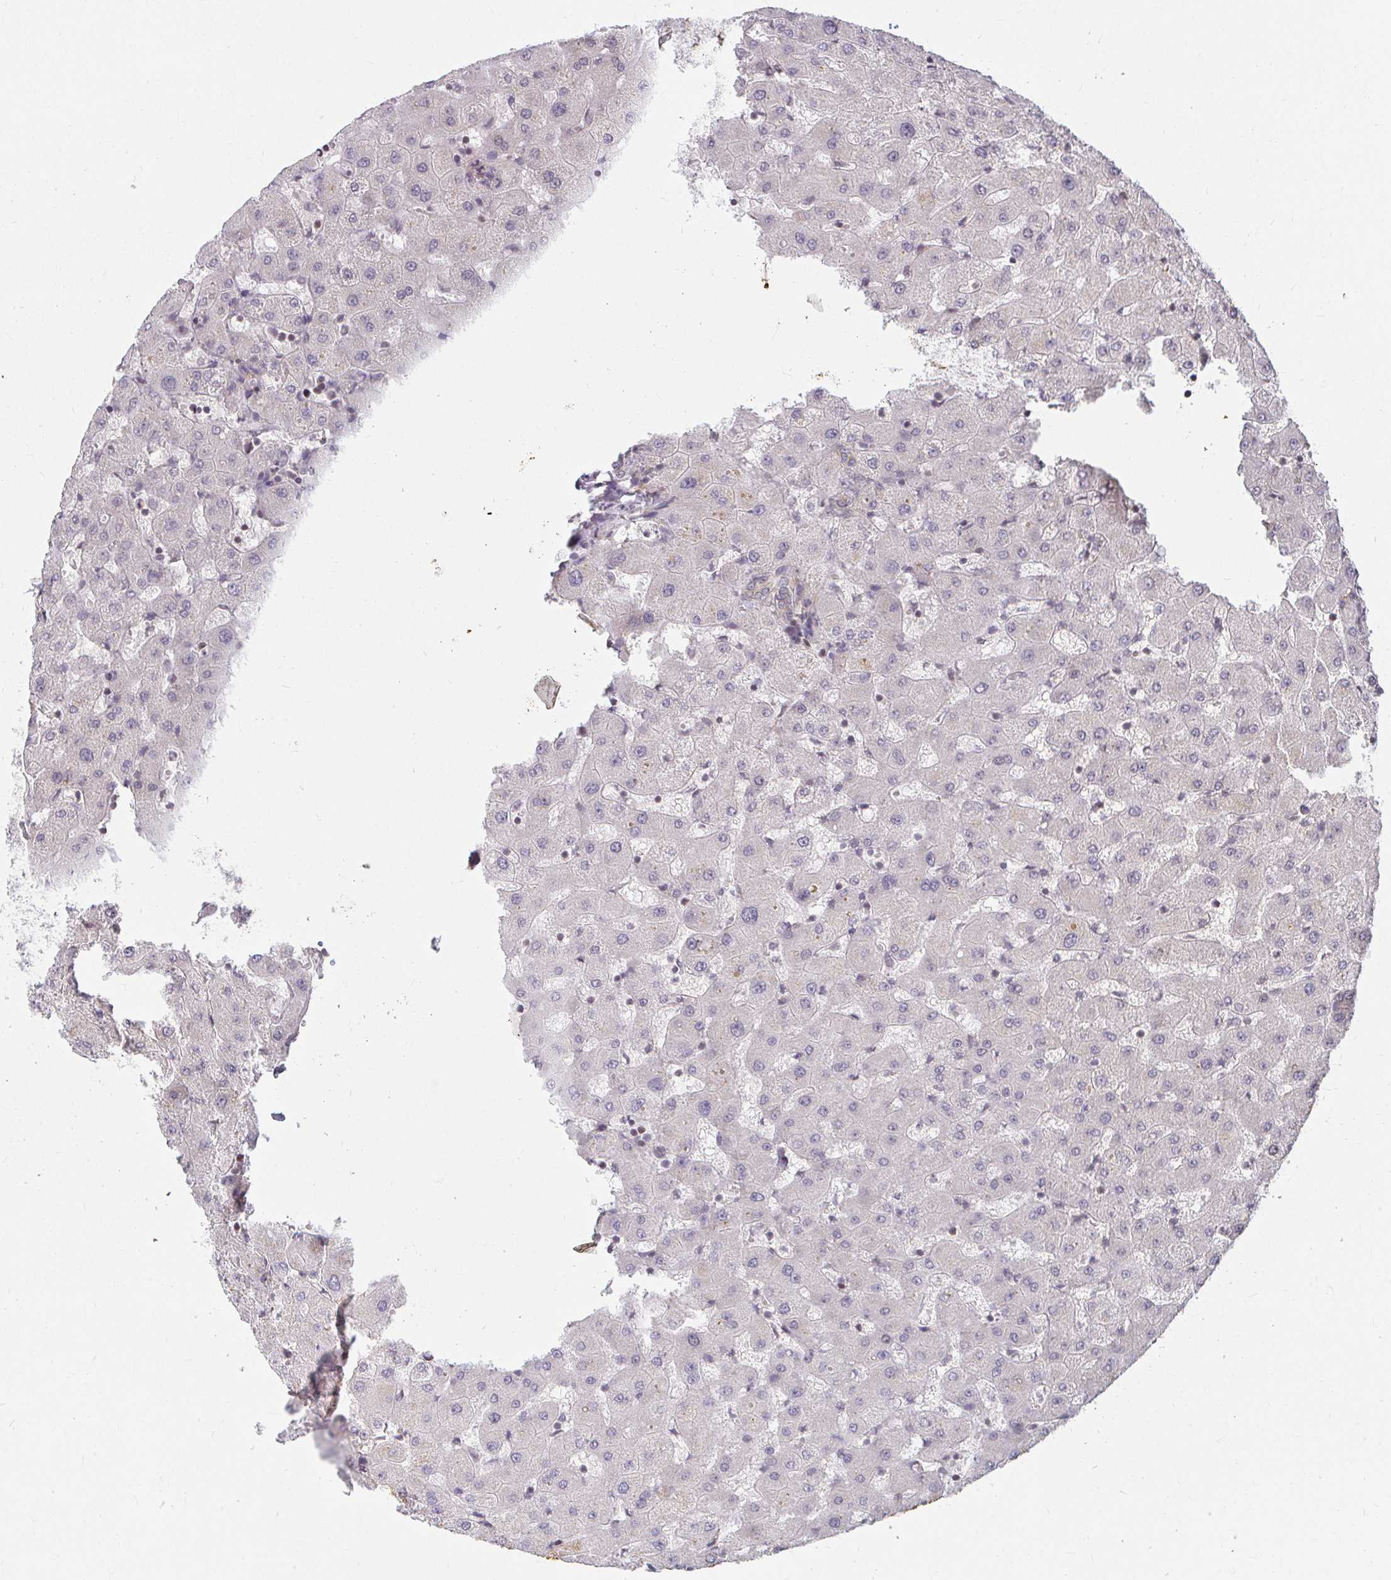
{"staining": {"intensity": "weak", "quantity": "<25%", "location": "cytoplasmic/membranous"}, "tissue": "liver", "cell_type": "Cholangiocytes", "image_type": "normal", "snomed": [{"axis": "morphology", "description": "Normal tissue, NOS"}, {"axis": "topography", "description": "Liver"}], "caption": "A high-resolution image shows immunohistochemistry staining of normal liver, which demonstrates no significant staining in cholangiocytes.", "gene": "ANK3", "patient": {"sex": "female", "age": 63}}